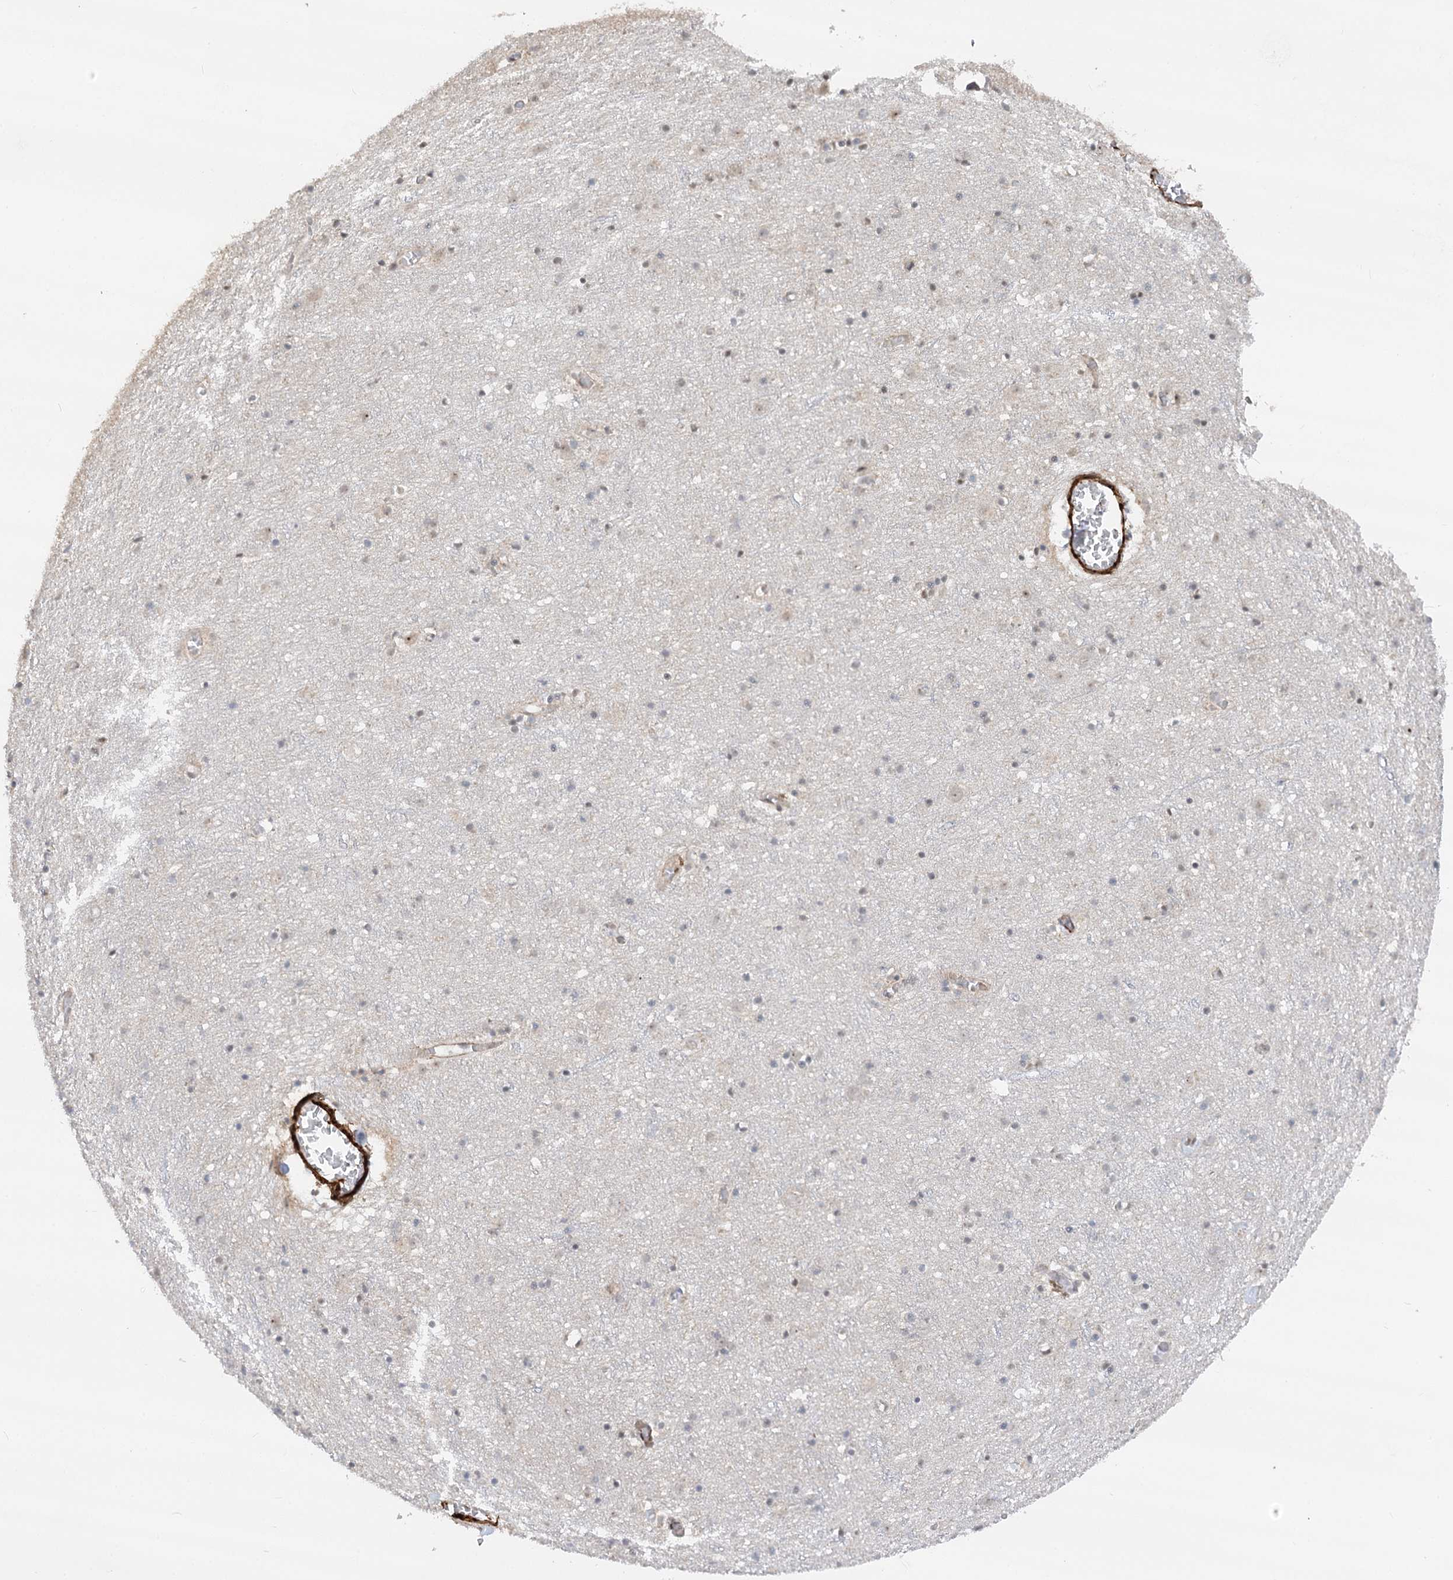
{"staining": {"intensity": "strong", "quantity": ">75%", "location": "cytoplasmic/membranous"}, "tissue": "cerebral cortex", "cell_type": "Endothelial cells", "image_type": "normal", "snomed": [{"axis": "morphology", "description": "Normal tissue, NOS"}, {"axis": "topography", "description": "Cerebral cortex"}], "caption": "Immunohistochemical staining of normal human cerebral cortex shows >75% levels of strong cytoplasmic/membranous protein expression in about >75% of endothelial cells.", "gene": "GNL3L", "patient": {"sex": "female", "age": 64}}